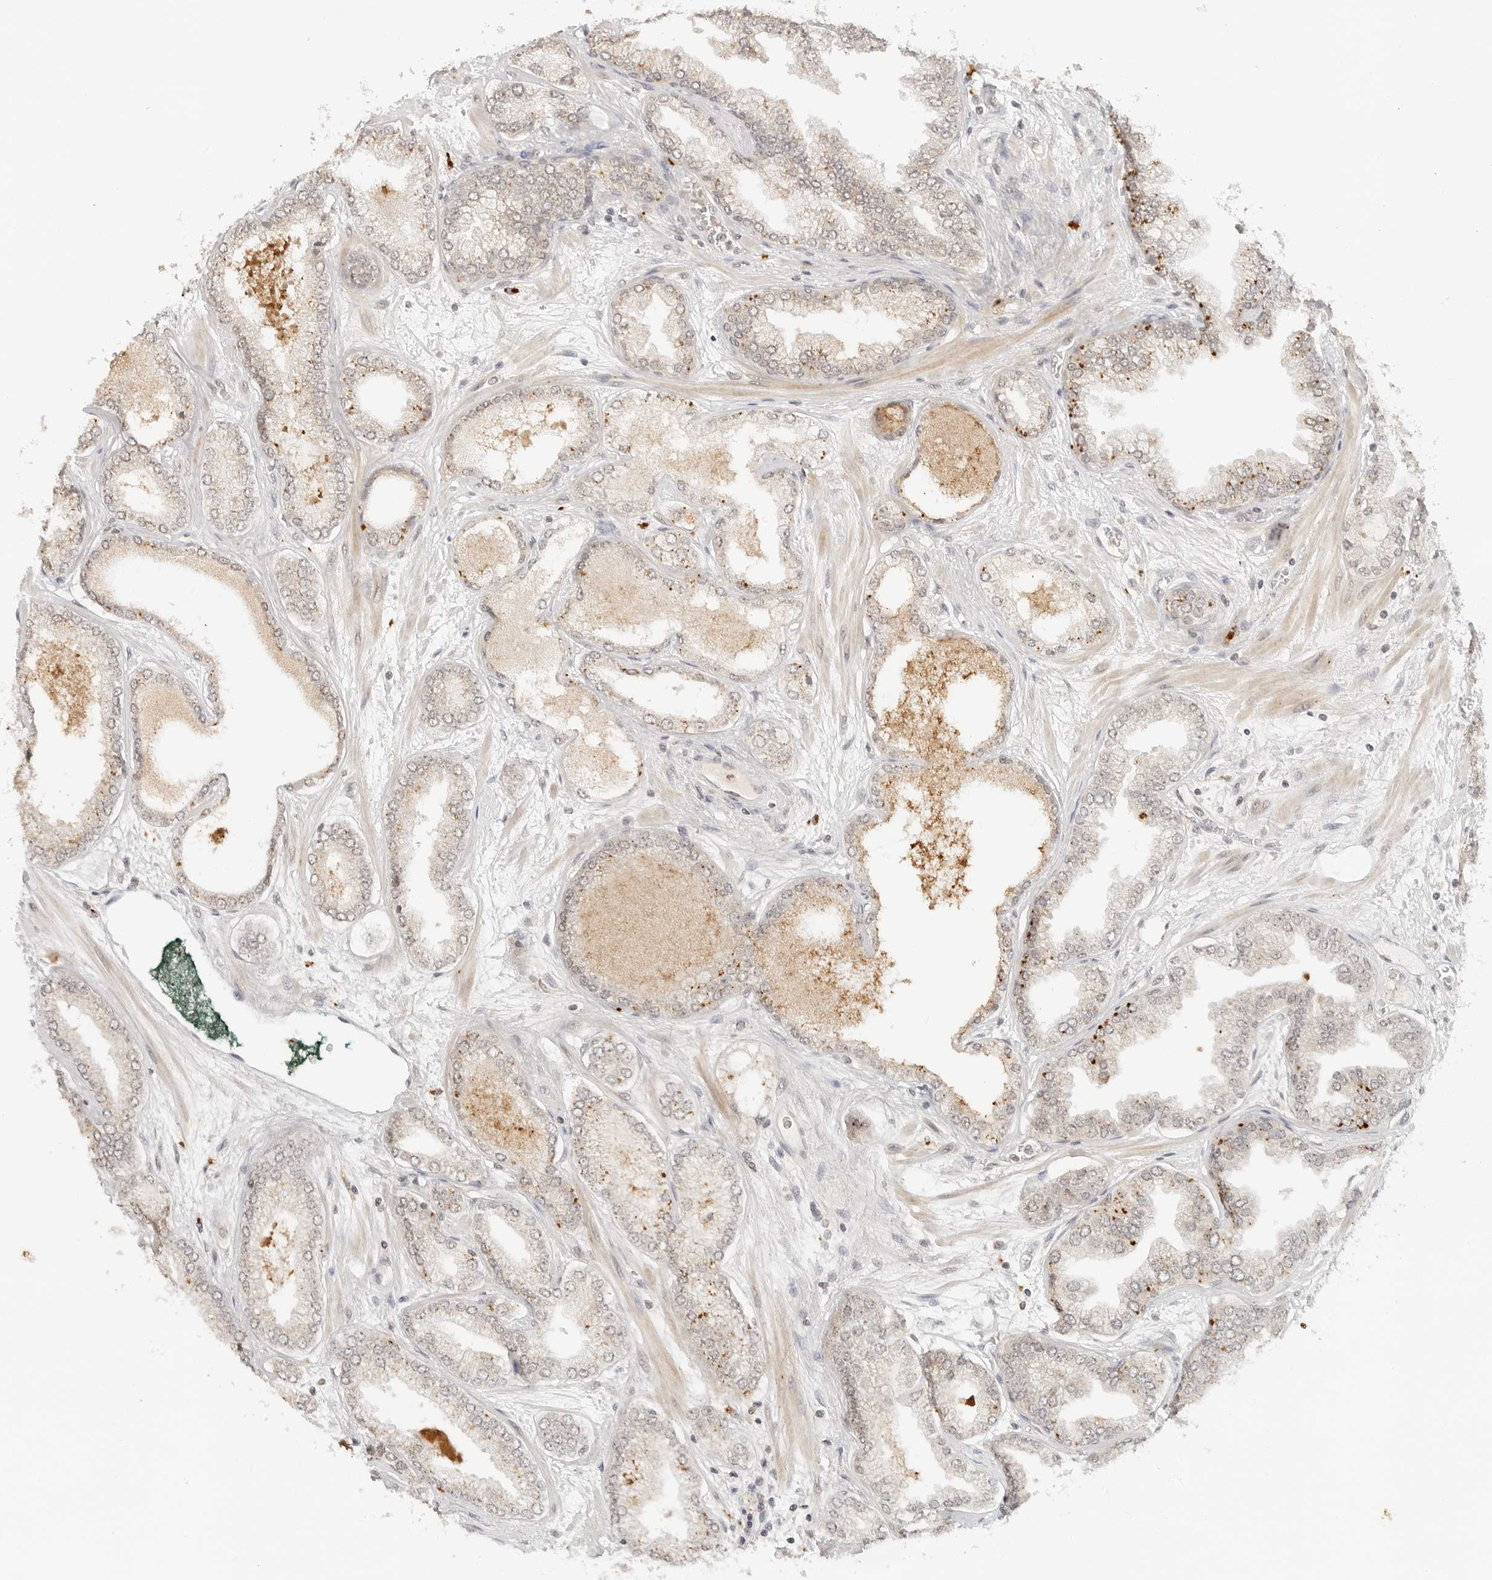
{"staining": {"intensity": "moderate", "quantity": "<25%", "location": "cytoplasmic/membranous"}, "tissue": "prostate cancer", "cell_type": "Tumor cells", "image_type": "cancer", "snomed": [{"axis": "morphology", "description": "Adenocarcinoma, High grade"}, {"axis": "topography", "description": "Prostate"}], "caption": "Protein expression analysis of prostate adenocarcinoma (high-grade) shows moderate cytoplasmic/membranous staining in about <25% of tumor cells.", "gene": "GPR34", "patient": {"sex": "male", "age": 58}}